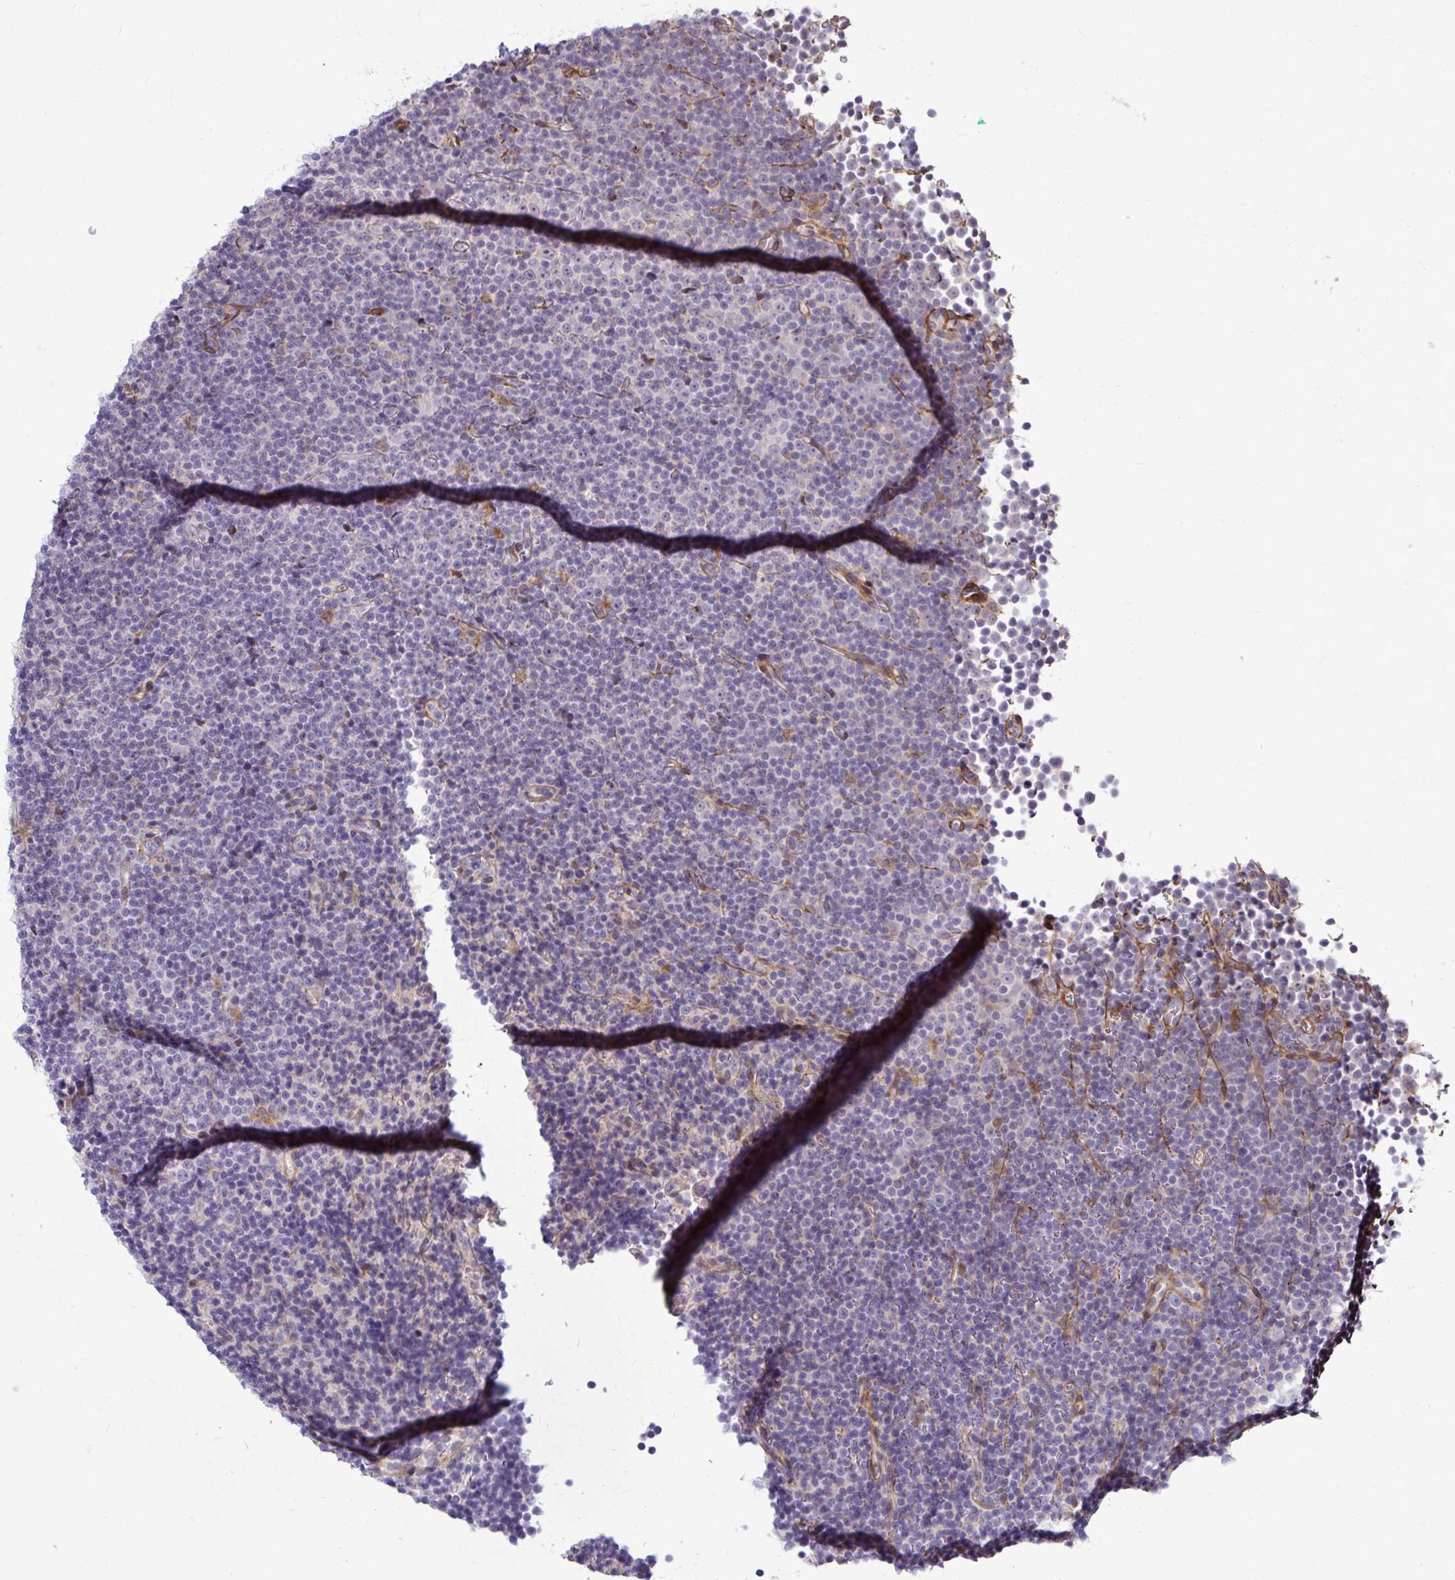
{"staining": {"intensity": "negative", "quantity": "none", "location": "none"}, "tissue": "lymphoma", "cell_type": "Tumor cells", "image_type": "cancer", "snomed": [{"axis": "morphology", "description": "Malignant lymphoma, non-Hodgkin's type, Low grade"}, {"axis": "topography", "description": "Lymph node"}], "caption": "A histopathology image of human lymphoma is negative for staining in tumor cells.", "gene": "TRIP6", "patient": {"sex": "female", "age": 67}}